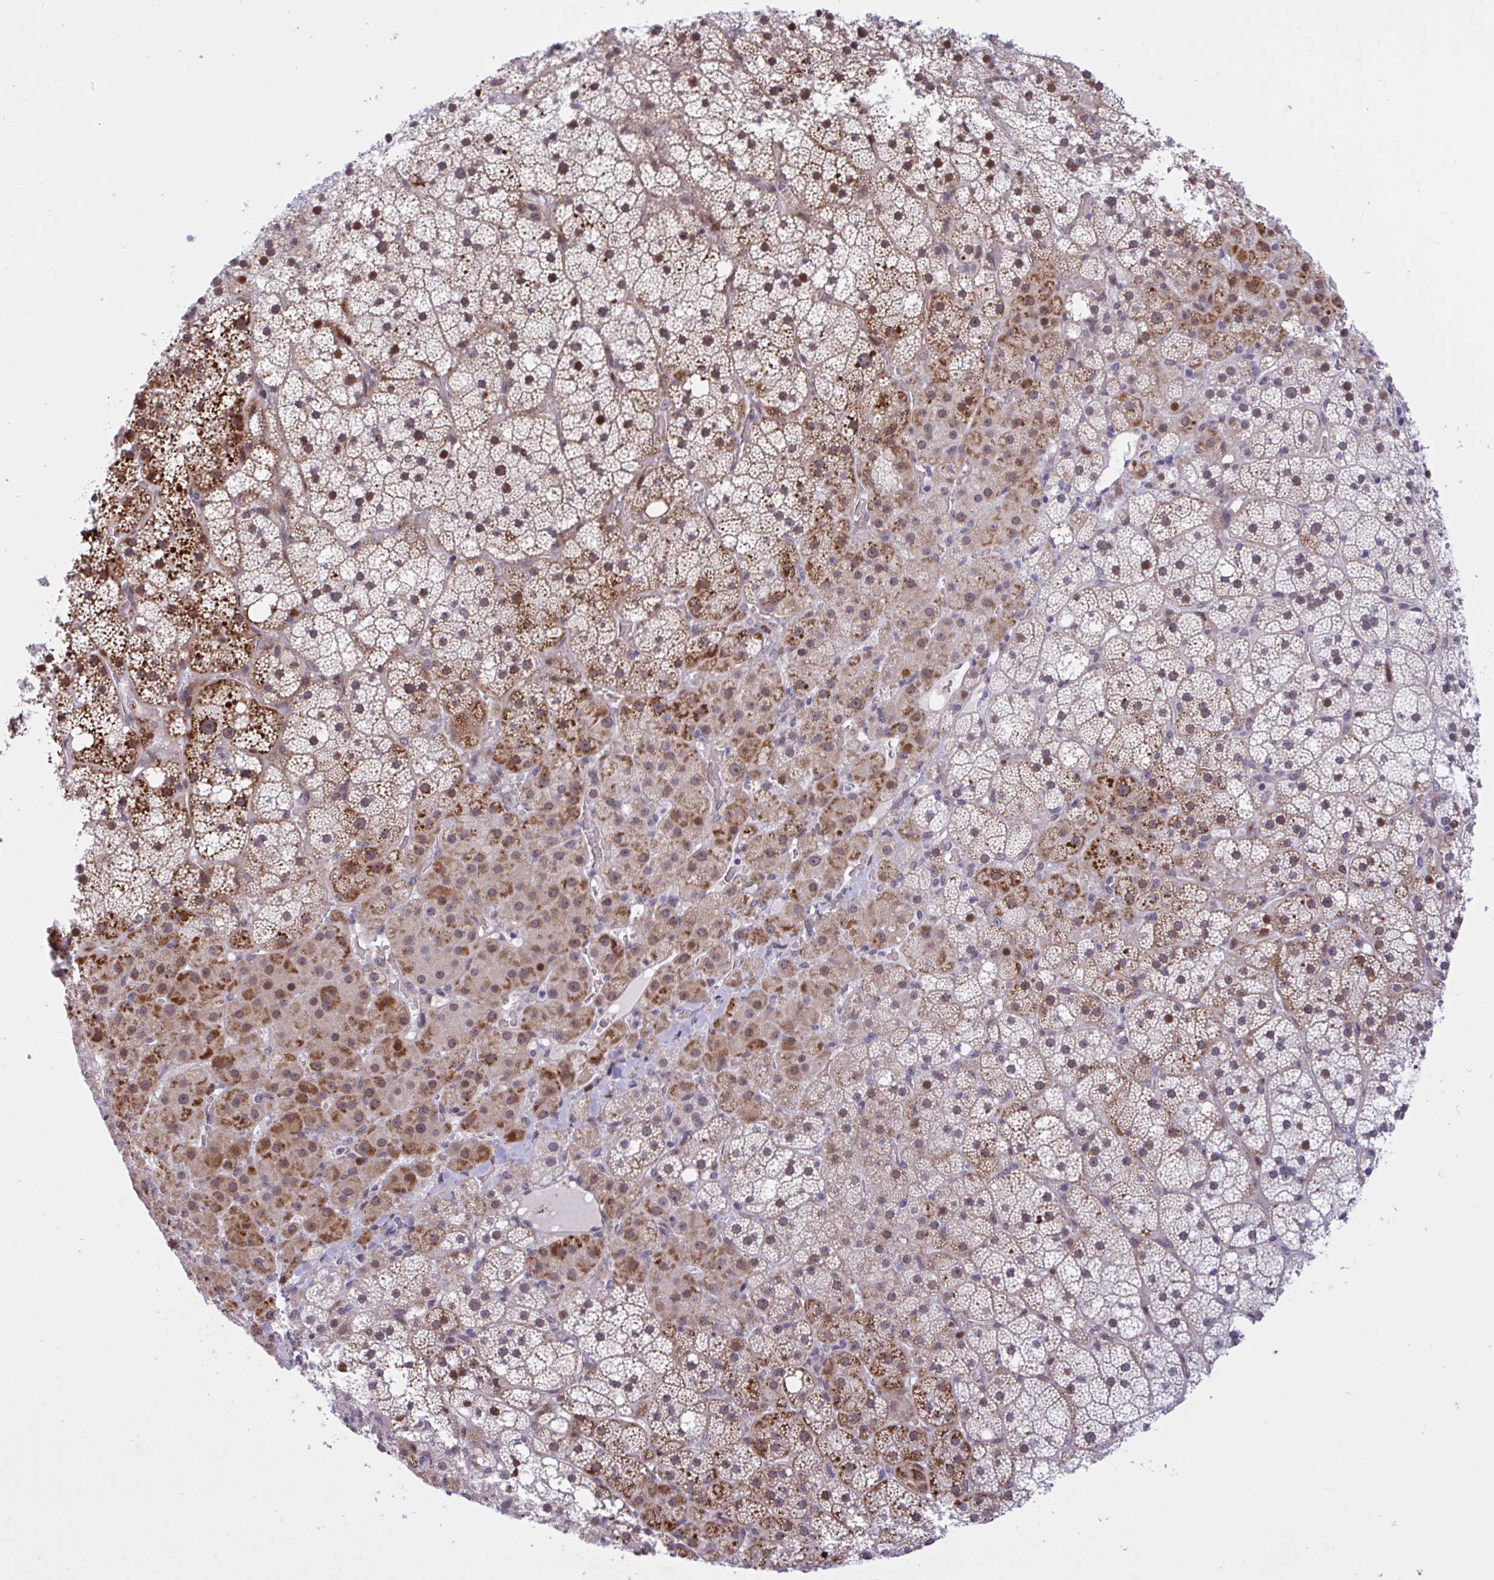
{"staining": {"intensity": "strong", "quantity": "25%-75%", "location": "cytoplasmic/membranous,nuclear"}, "tissue": "adrenal gland", "cell_type": "Glandular cells", "image_type": "normal", "snomed": [{"axis": "morphology", "description": "Normal tissue, NOS"}, {"axis": "topography", "description": "Adrenal gland"}], "caption": "Adrenal gland stained with immunohistochemistry shows strong cytoplasmic/membranous,nuclear staining in approximately 25%-75% of glandular cells. The protein of interest is stained brown, and the nuclei are stained in blue (DAB IHC with brightfield microscopy, high magnification).", "gene": "RBL1", "patient": {"sex": "male", "age": 53}}